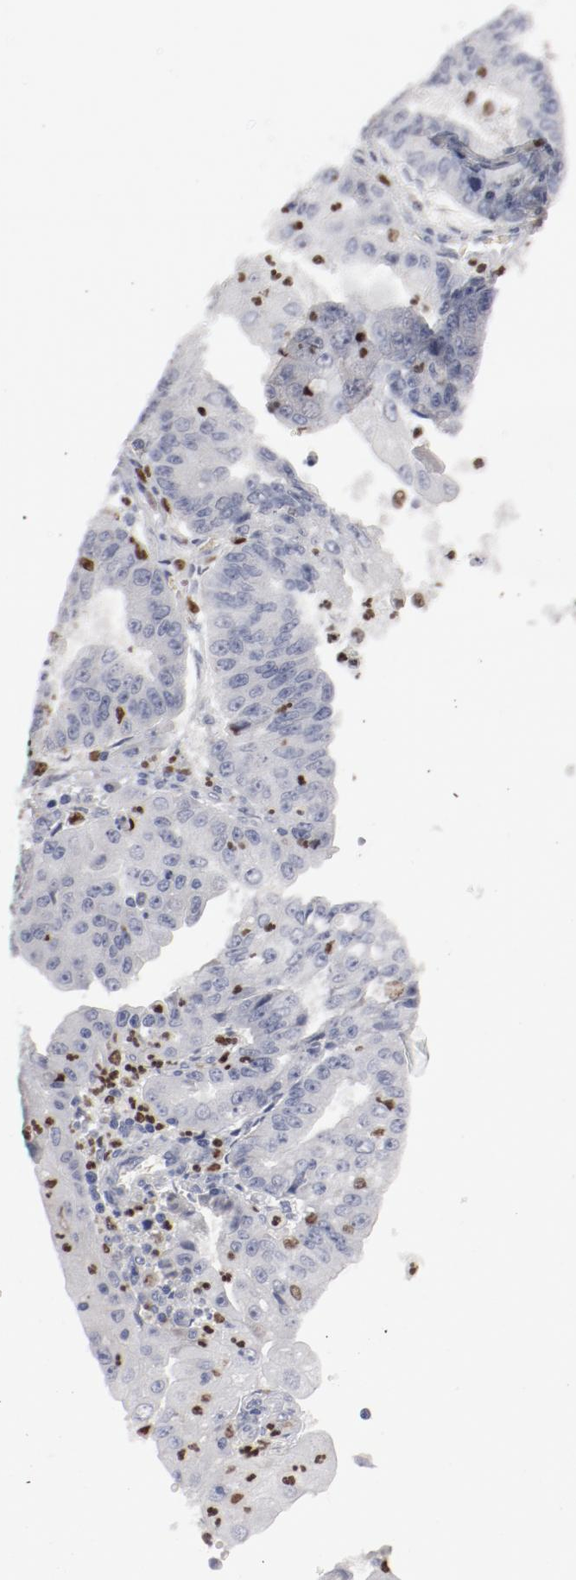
{"staining": {"intensity": "negative", "quantity": "none", "location": "none"}, "tissue": "endometrial cancer", "cell_type": "Tumor cells", "image_type": "cancer", "snomed": [{"axis": "morphology", "description": "Adenocarcinoma, NOS"}, {"axis": "topography", "description": "Endometrium"}], "caption": "A histopathology image of human endometrial adenocarcinoma is negative for staining in tumor cells.", "gene": "SPI1", "patient": {"sex": "female", "age": 56}}